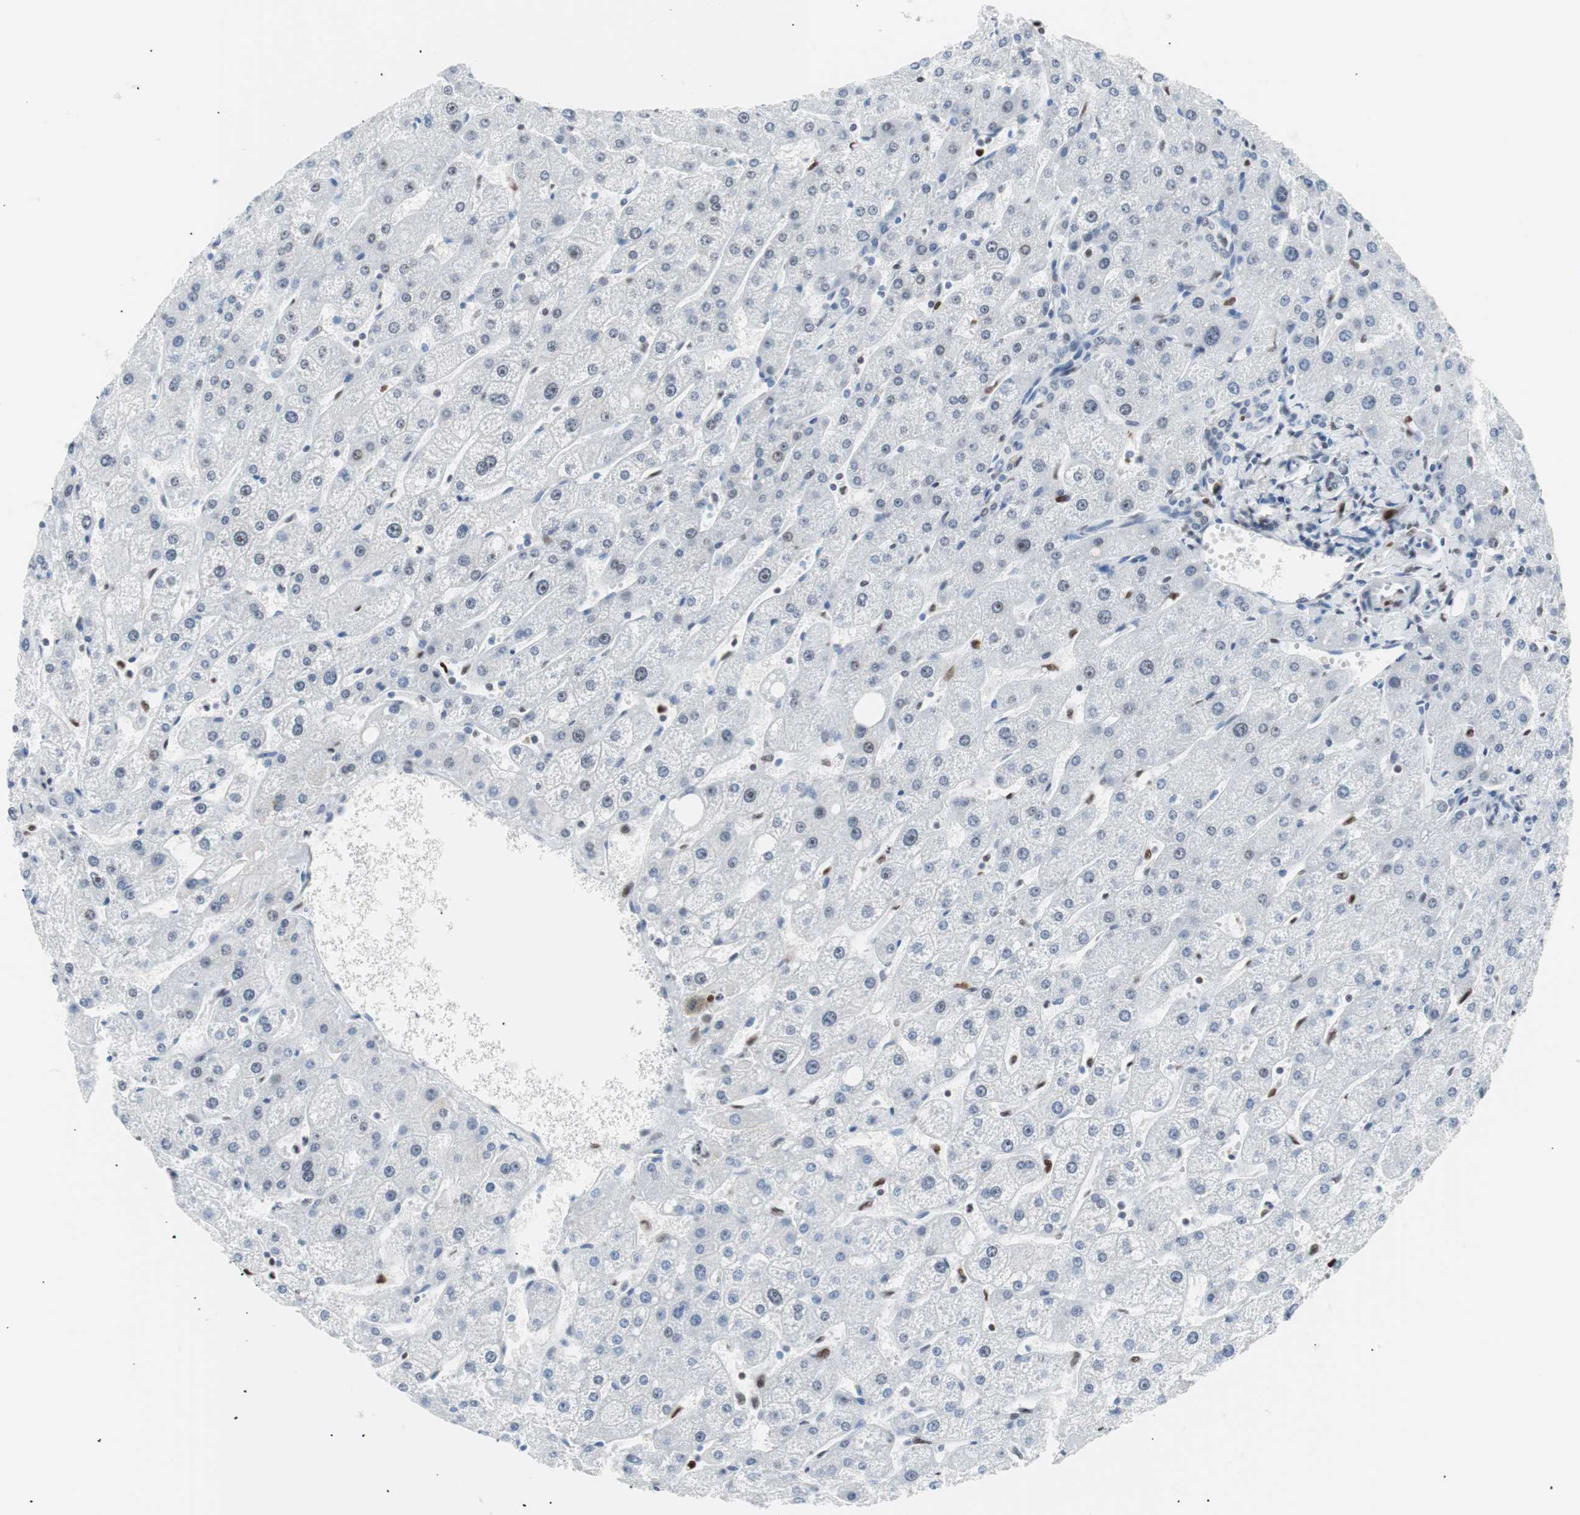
{"staining": {"intensity": "negative", "quantity": "none", "location": "none"}, "tissue": "liver", "cell_type": "Cholangiocytes", "image_type": "normal", "snomed": [{"axis": "morphology", "description": "Normal tissue, NOS"}, {"axis": "topography", "description": "Liver"}], "caption": "Liver stained for a protein using immunohistochemistry displays no staining cholangiocytes.", "gene": "CEBPB", "patient": {"sex": "male", "age": 67}}